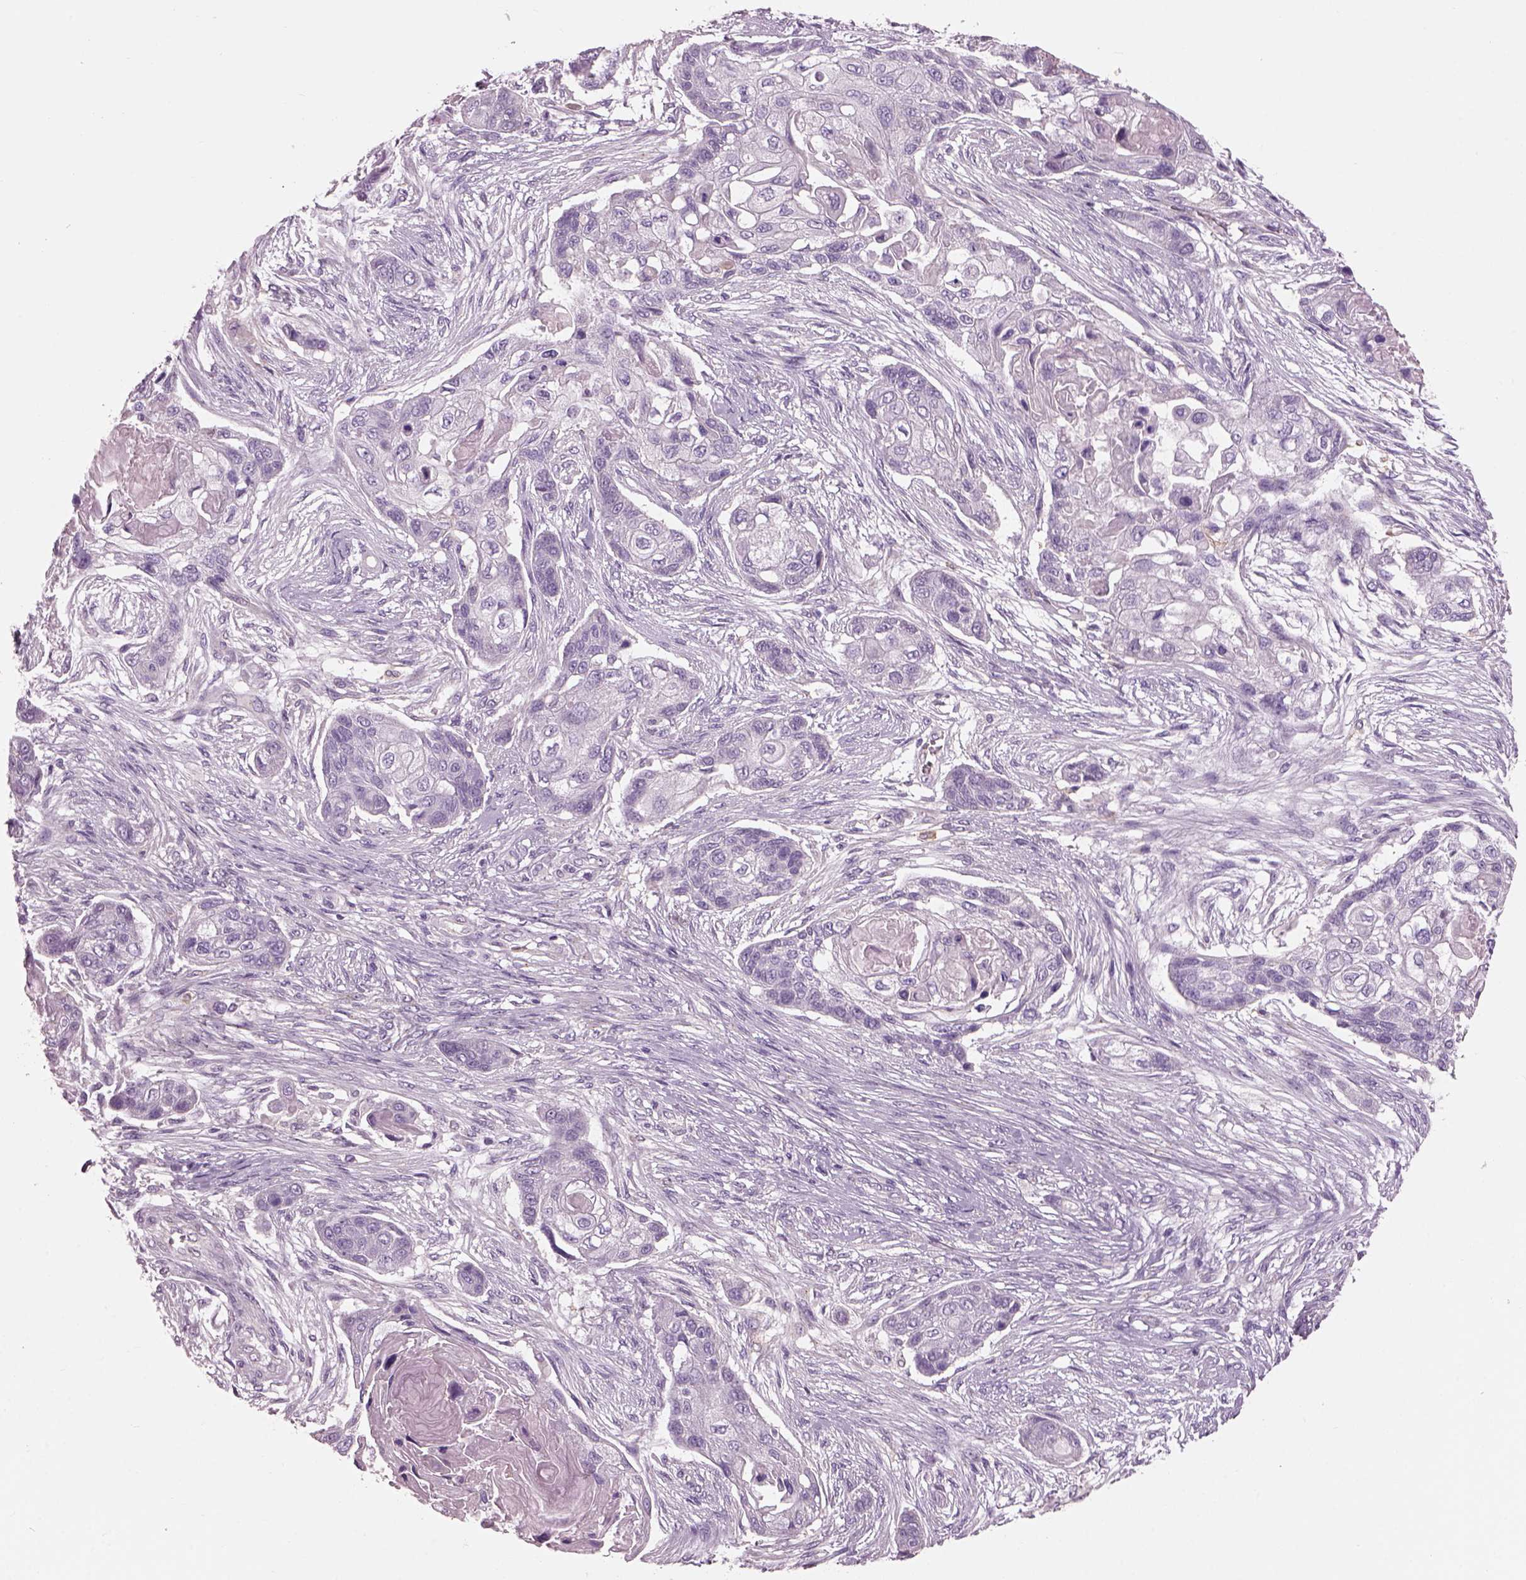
{"staining": {"intensity": "negative", "quantity": "none", "location": "none"}, "tissue": "lung cancer", "cell_type": "Tumor cells", "image_type": "cancer", "snomed": [{"axis": "morphology", "description": "Squamous cell carcinoma, NOS"}, {"axis": "topography", "description": "Lung"}], "caption": "Immunohistochemistry image of neoplastic tissue: human lung cancer stained with DAB (3,3'-diaminobenzidine) reveals no significant protein positivity in tumor cells.", "gene": "ADGRG5", "patient": {"sex": "male", "age": 69}}